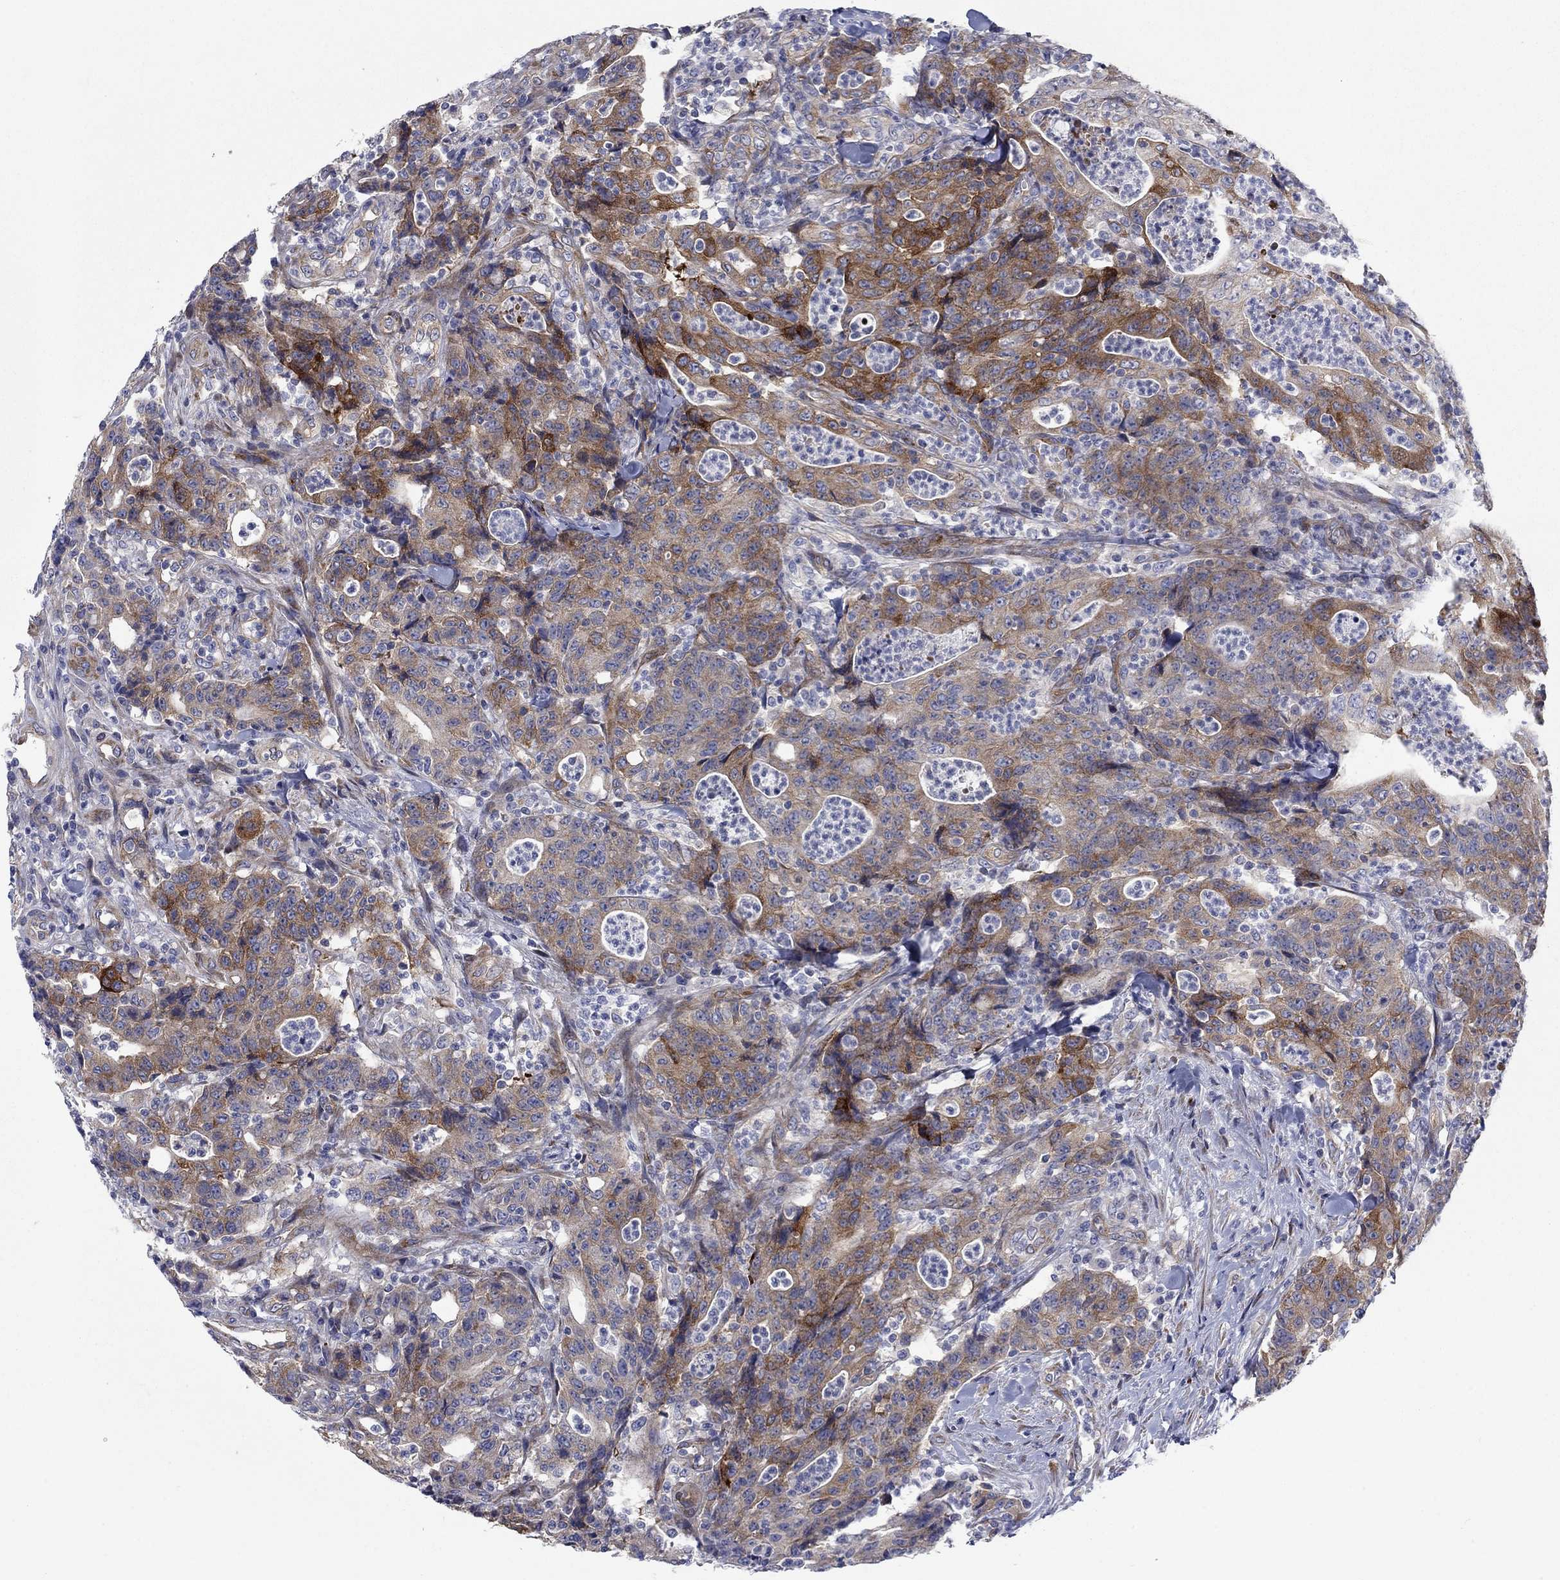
{"staining": {"intensity": "strong", "quantity": "25%-75%", "location": "cytoplasmic/membranous"}, "tissue": "colorectal cancer", "cell_type": "Tumor cells", "image_type": "cancer", "snomed": [{"axis": "morphology", "description": "Adenocarcinoma, NOS"}, {"axis": "topography", "description": "Colon"}], "caption": "Colorectal adenocarcinoma tissue displays strong cytoplasmic/membranous positivity in approximately 25%-75% of tumor cells, visualized by immunohistochemistry.", "gene": "FXR1", "patient": {"sex": "male", "age": 70}}